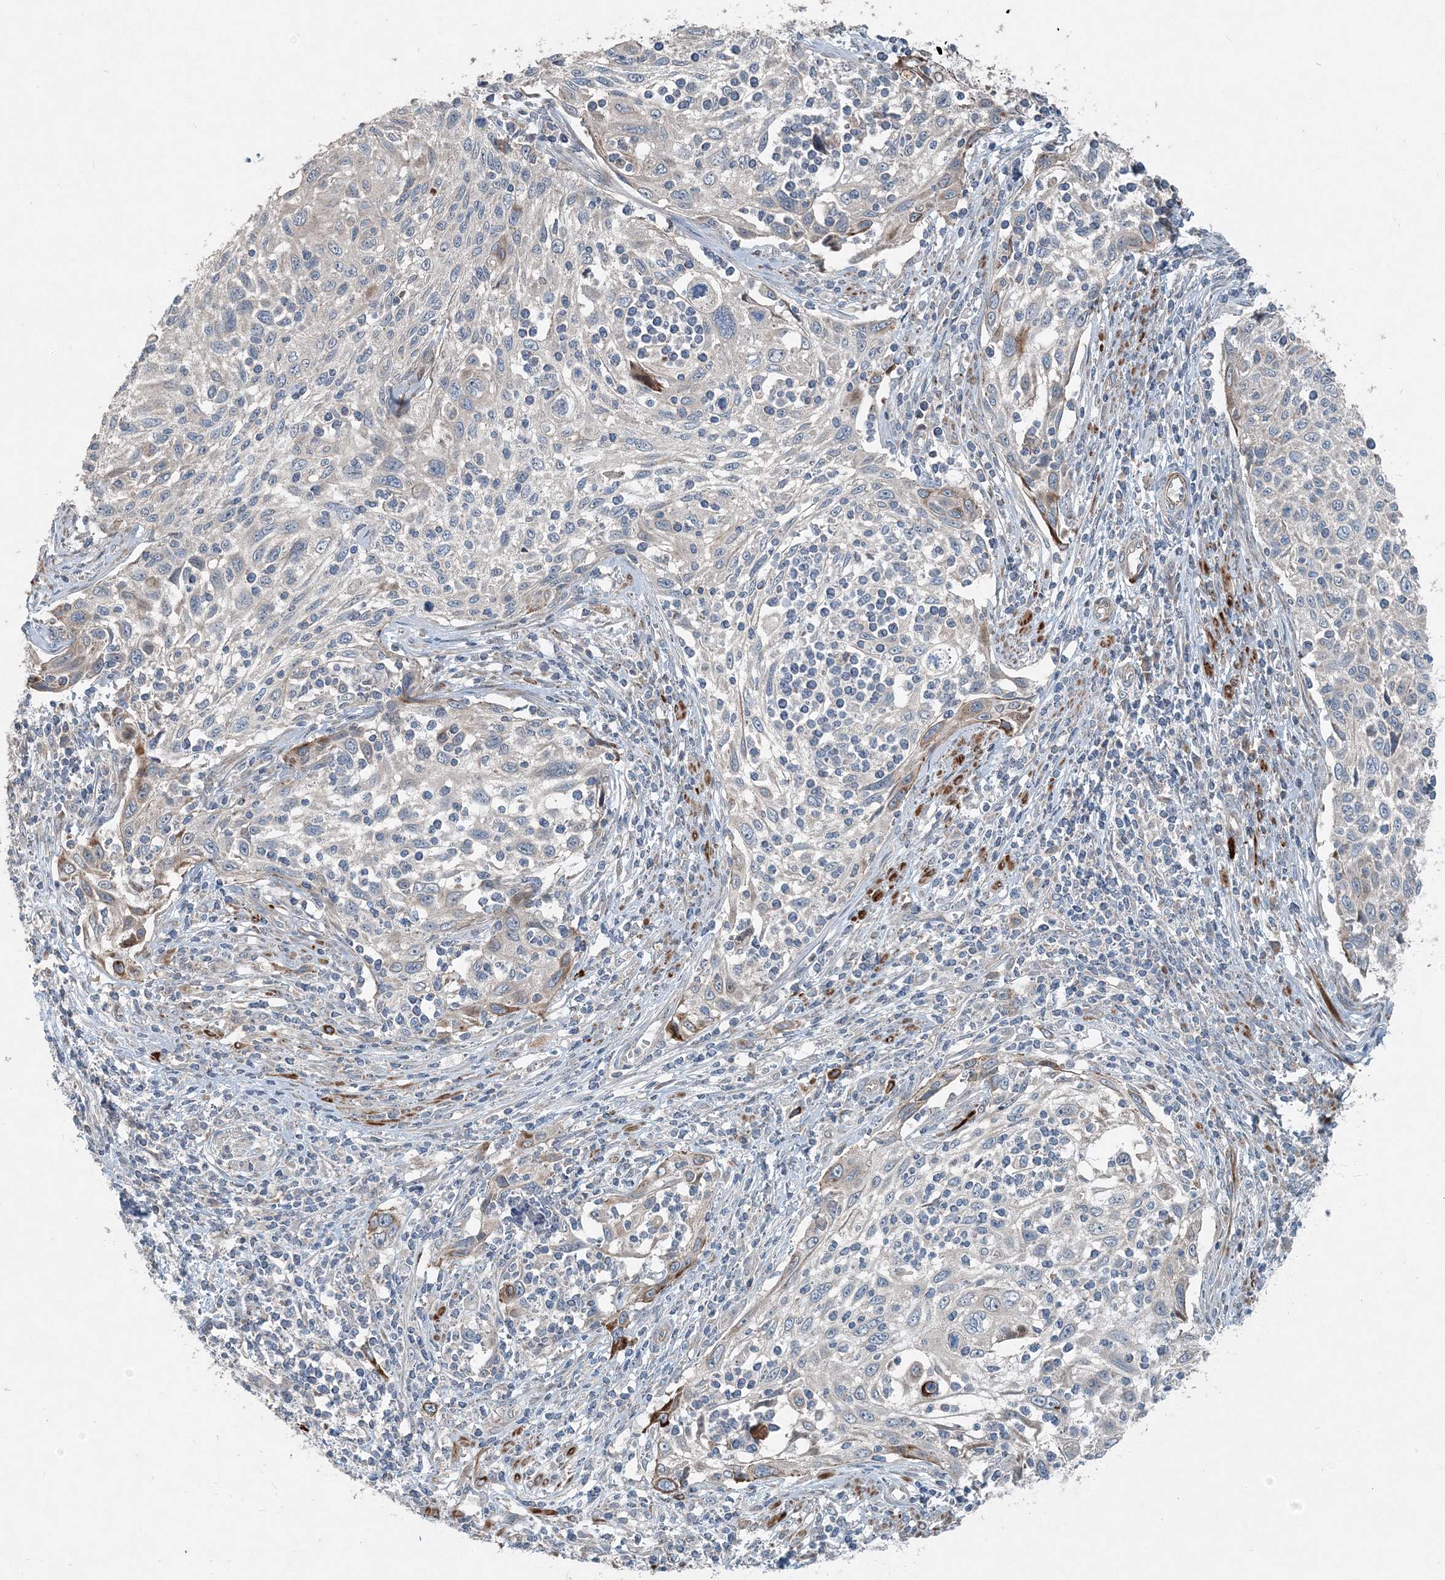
{"staining": {"intensity": "negative", "quantity": "none", "location": "none"}, "tissue": "cervical cancer", "cell_type": "Tumor cells", "image_type": "cancer", "snomed": [{"axis": "morphology", "description": "Squamous cell carcinoma, NOS"}, {"axis": "topography", "description": "Cervix"}], "caption": "A histopathology image of cervical cancer (squamous cell carcinoma) stained for a protein shows no brown staining in tumor cells.", "gene": "INTU", "patient": {"sex": "female", "age": 70}}